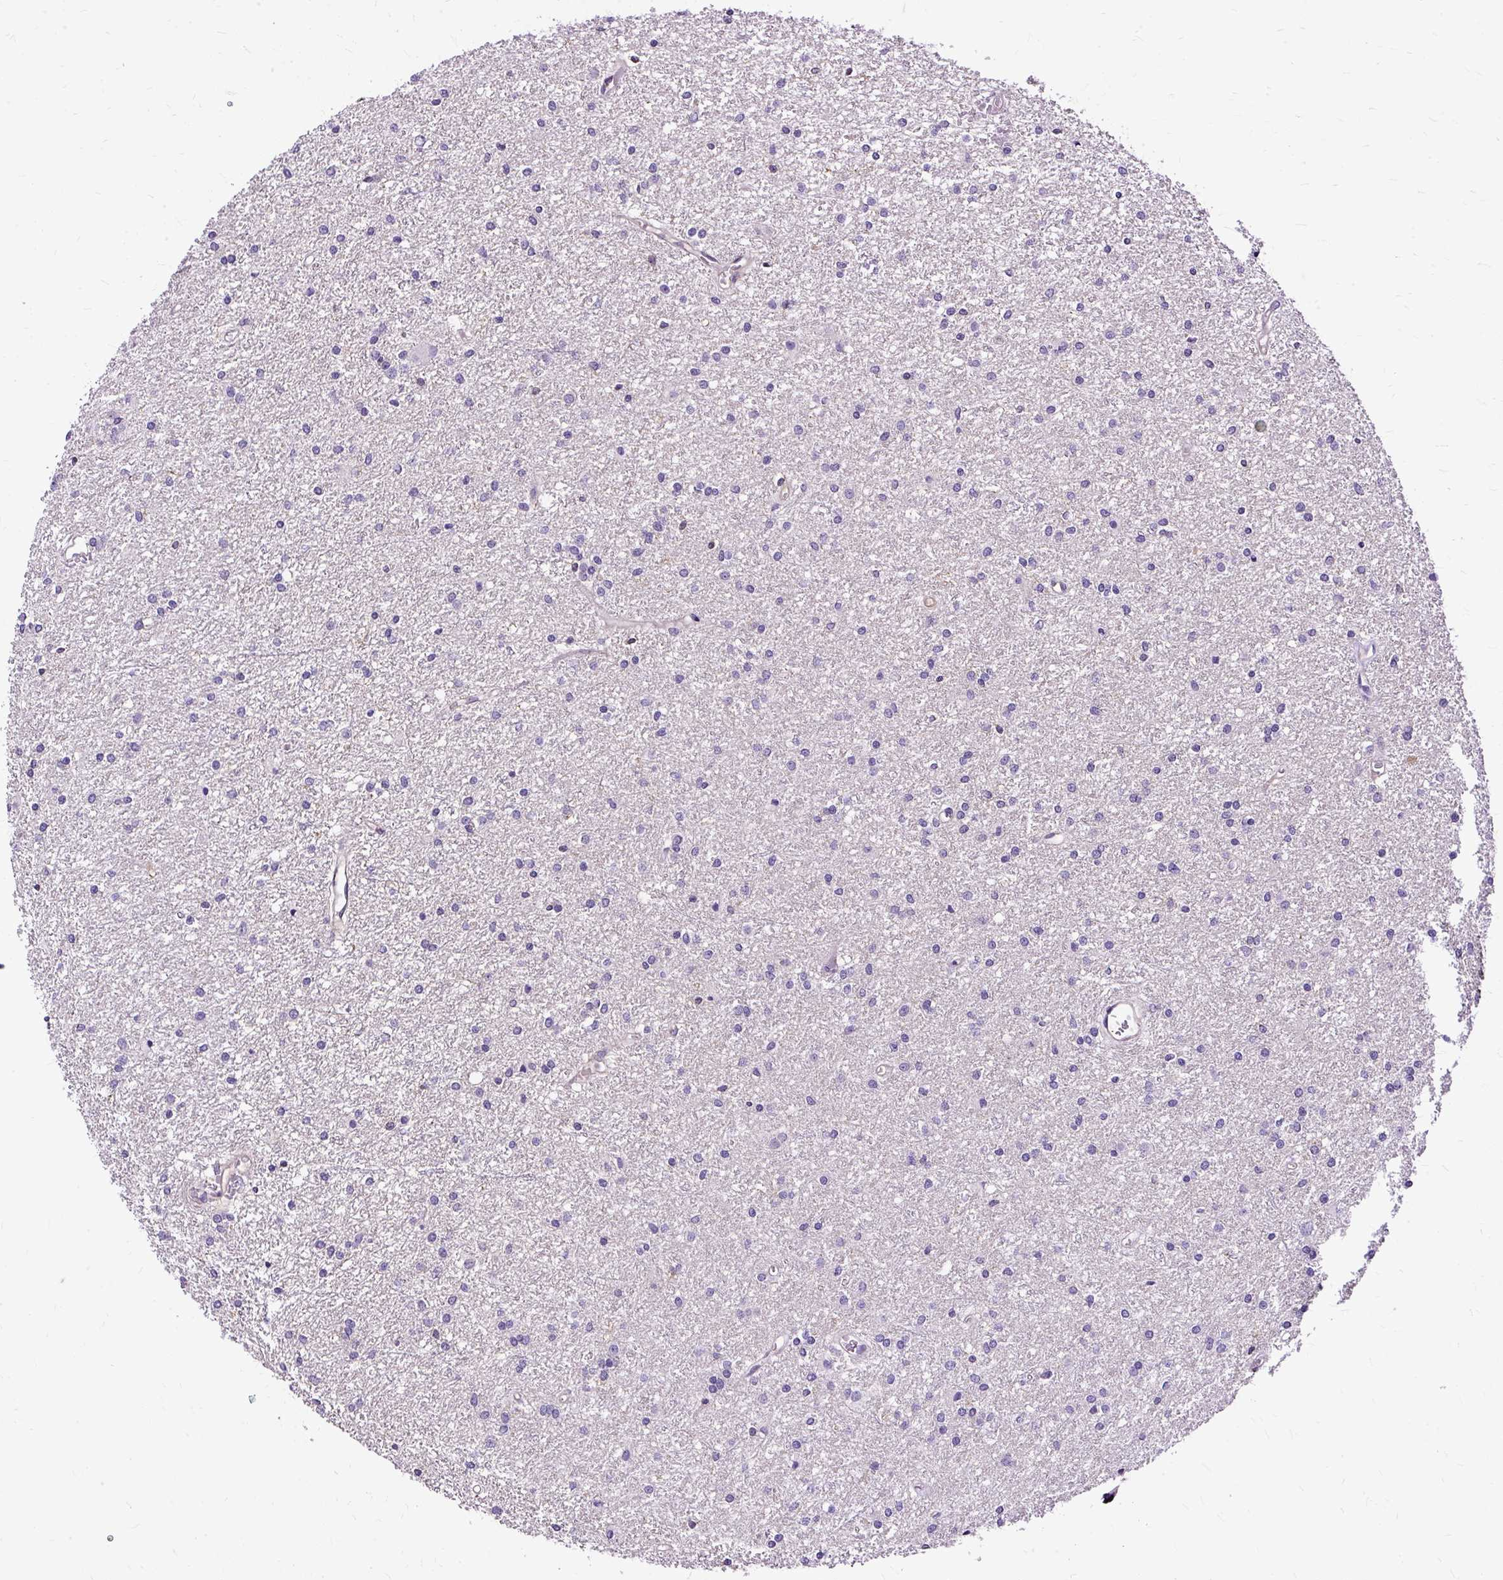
{"staining": {"intensity": "negative", "quantity": "none", "location": "none"}, "tissue": "glioma", "cell_type": "Tumor cells", "image_type": "cancer", "snomed": [{"axis": "morphology", "description": "Glioma, malignant, High grade"}, {"axis": "topography", "description": "Brain"}], "caption": "A photomicrograph of human glioma is negative for staining in tumor cells.", "gene": "TWF2", "patient": {"sex": "female", "age": 50}}